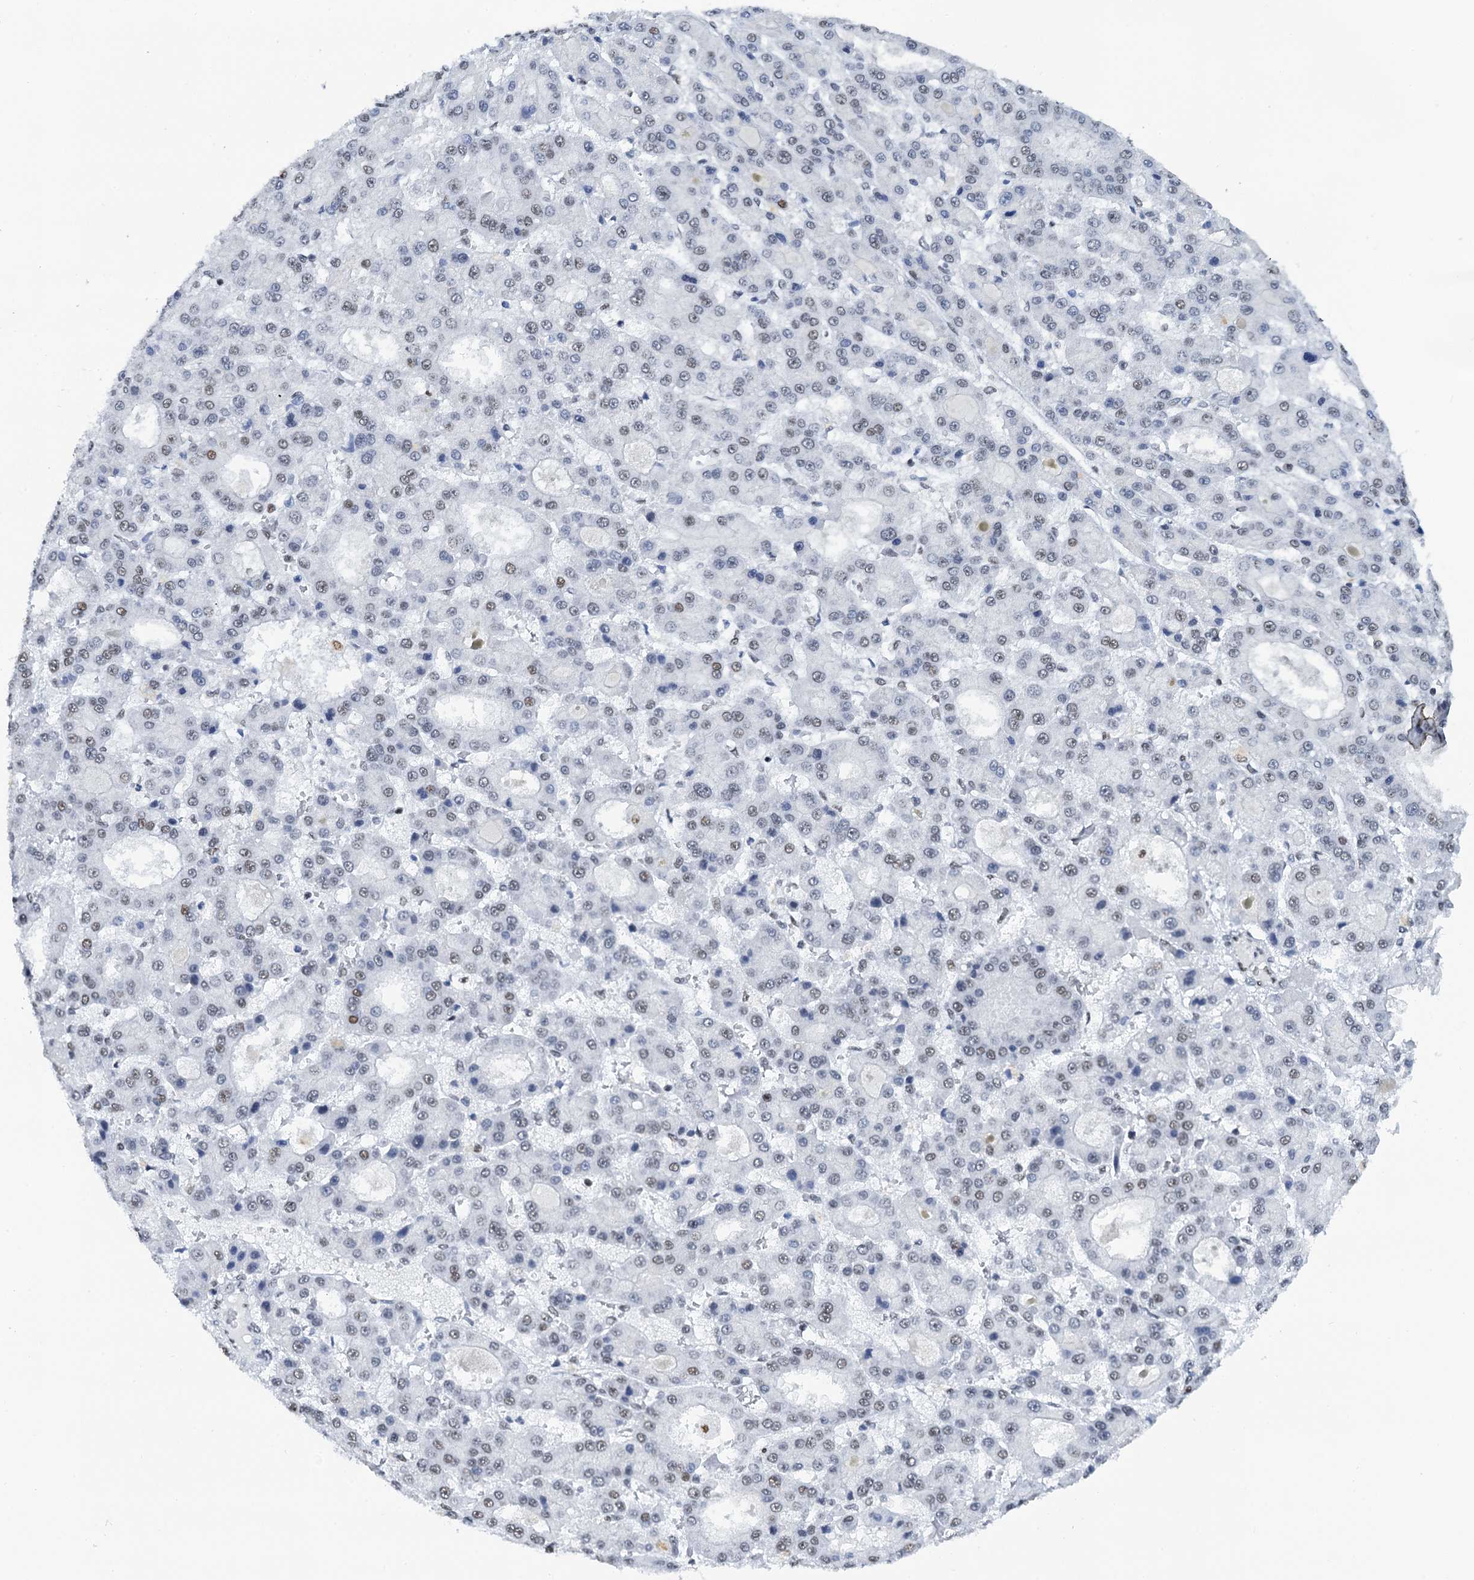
{"staining": {"intensity": "weak", "quantity": "<25%", "location": "nuclear"}, "tissue": "liver cancer", "cell_type": "Tumor cells", "image_type": "cancer", "snomed": [{"axis": "morphology", "description": "Carcinoma, Hepatocellular, NOS"}, {"axis": "topography", "description": "Liver"}], "caption": "High magnification brightfield microscopy of liver cancer stained with DAB (3,3'-diaminobenzidine) (brown) and counterstained with hematoxylin (blue): tumor cells show no significant staining. (Stains: DAB immunohistochemistry with hematoxylin counter stain, Microscopy: brightfield microscopy at high magnification).", "gene": "SLTM", "patient": {"sex": "male", "age": 70}}